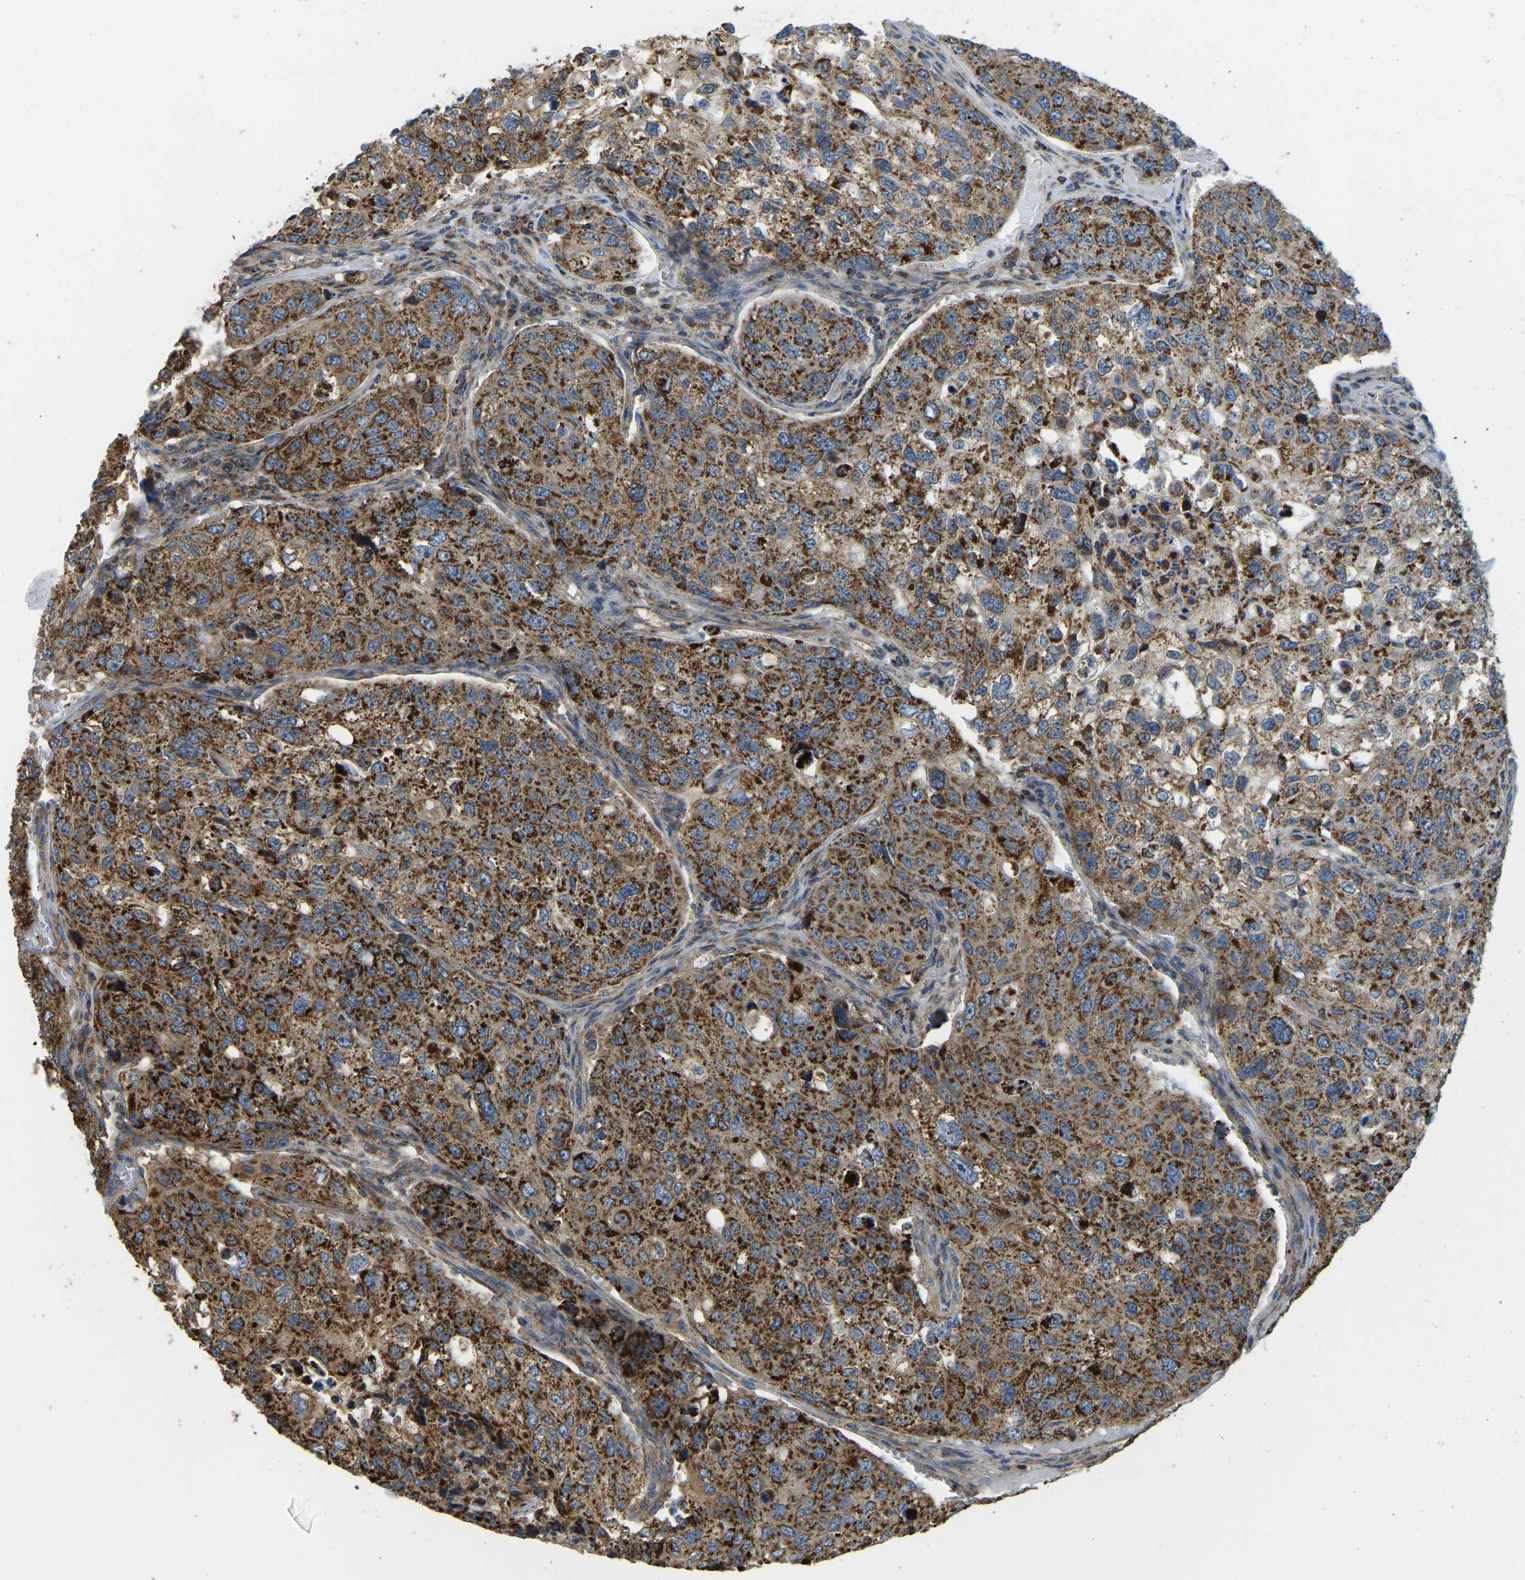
{"staining": {"intensity": "strong", "quantity": ">75%", "location": "cytoplasmic/membranous"}, "tissue": "urothelial cancer", "cell_type": "Tumor cells", "image_type": "cancer", "snomed": [{"axis": "morphology", "description": "Urothelial carcinoma, High grade"}, {"axis": "topography", "description": "Lymph node"}, {"axis": "topography", "description": "Urinary bladder"}], "caption": "The immunohistochemical stain highlights strong cytoplasmic/membranous positivity in tumor cells of high-grade urothelial carcinoma tissue.", "gene": "PSMD7", "patient": {"sex": "male", "age": 51}}